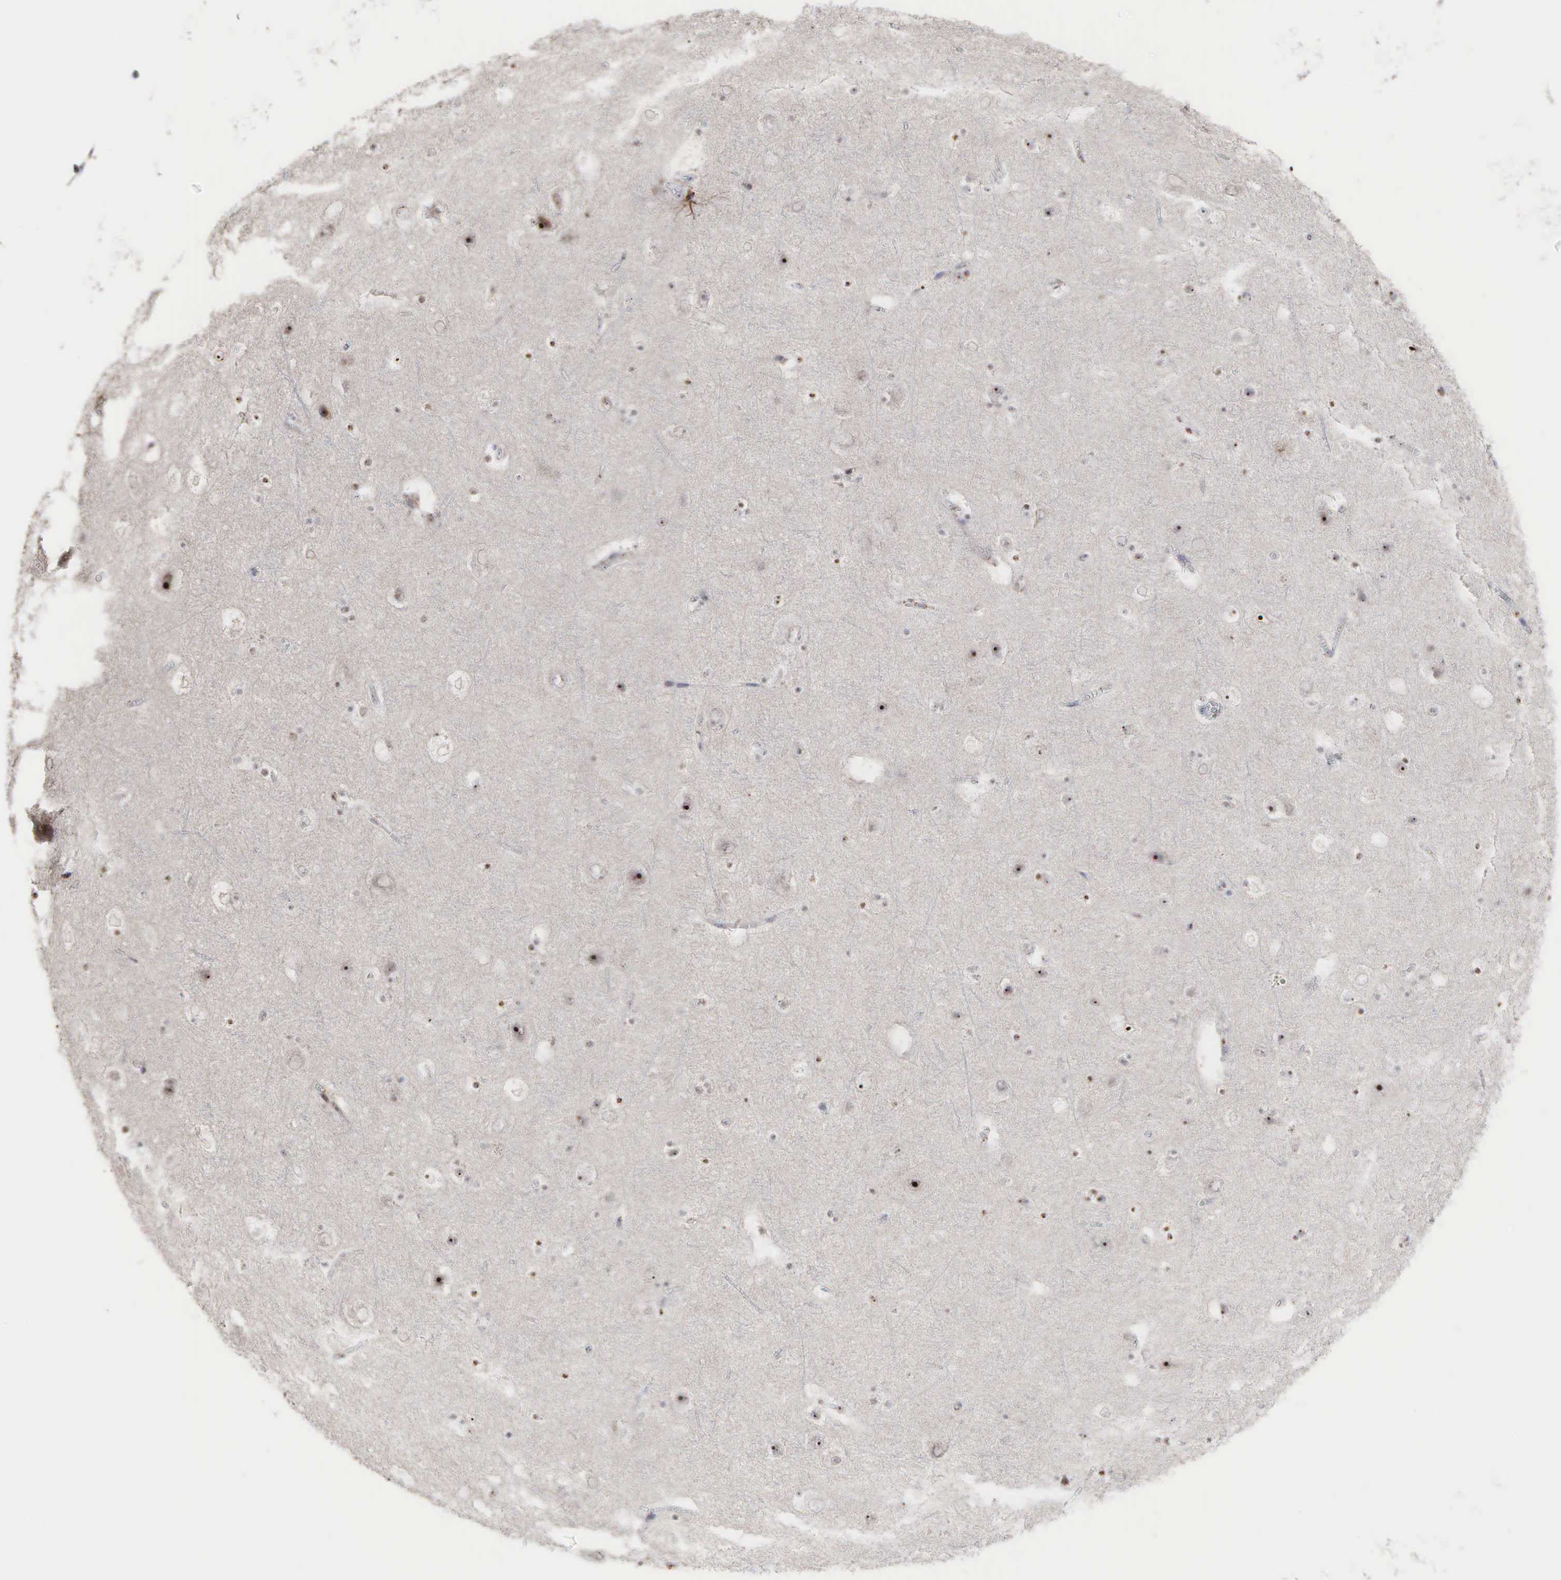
{"staining": {"intensity": "negative", "quantity": "none", "location": "none"}, "tissue": "cerebral cortex", "cell_type": "Endothelial cells", "image_type": "normal", "snomed": [{"axis": "morphology", "description": "Normal tissue, NOS"}, {"axis": "topography", "description": "Cerebral cortex"}], "caption": "Benign cerebral cortex was stained to show a protein in brown. There is no significant positivity in endothelial cells. (Brightfield microscopy of DAB (3,3'-diaminobenzidine) immunohistochemistry at high magnification).", "gene": "DKC1", "patient": {"sex": "male", "age": 45}}